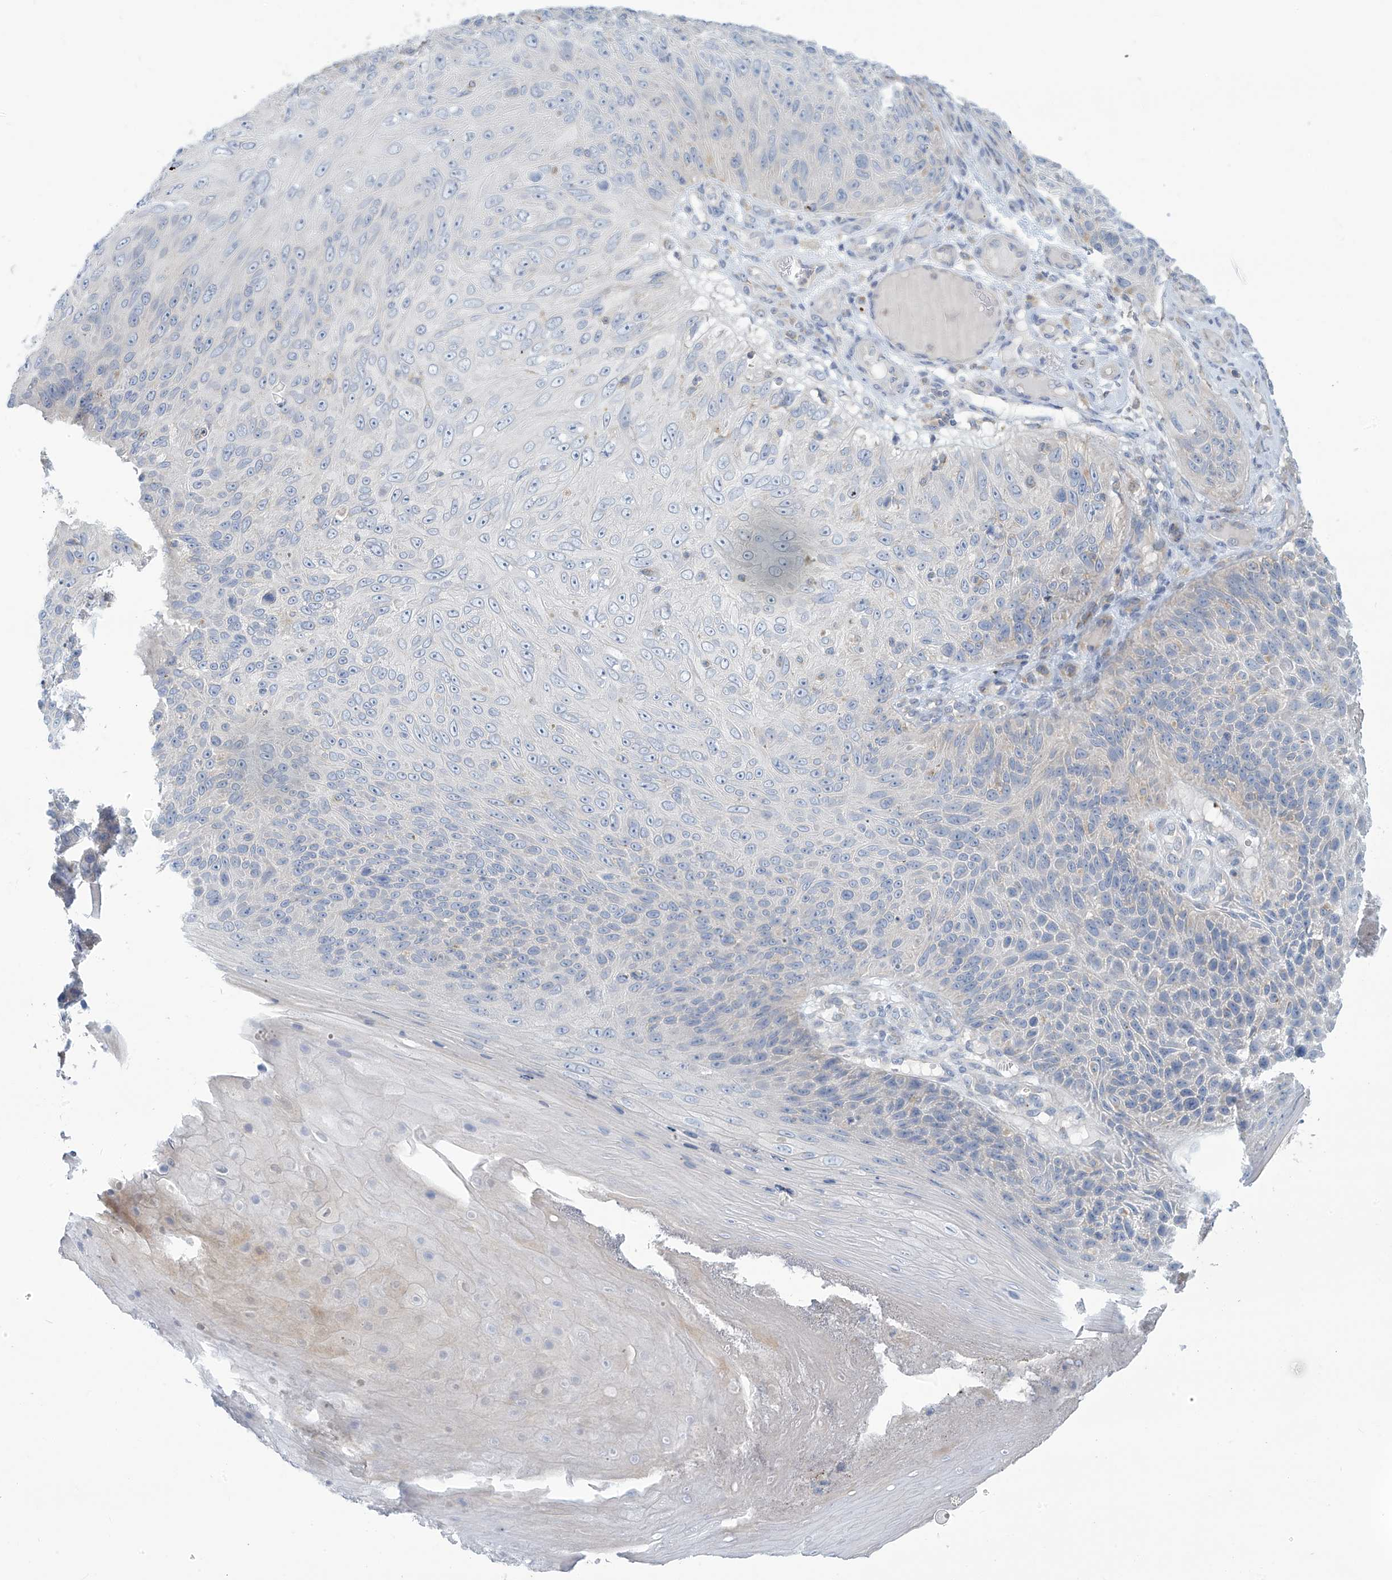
{"staining": {"intensity": "negative", "quantity": "none", "location": "none"}, "tissue": "skin cancer", "cell_type": "Tumor cells", "image_type": "cancer", "snomed": [{"axis": "morphology", "description": "Squamous cell carcinoma, NOS"}, {"axis": "topography", "description": "Skin"}], "caption": "Skin squamous cell carcinoma was stained to show a protein in brown. There is no significant staining in tumor cells.", "gene": "SLC6A12", "patient": {"sex": "female", "age": 88}}